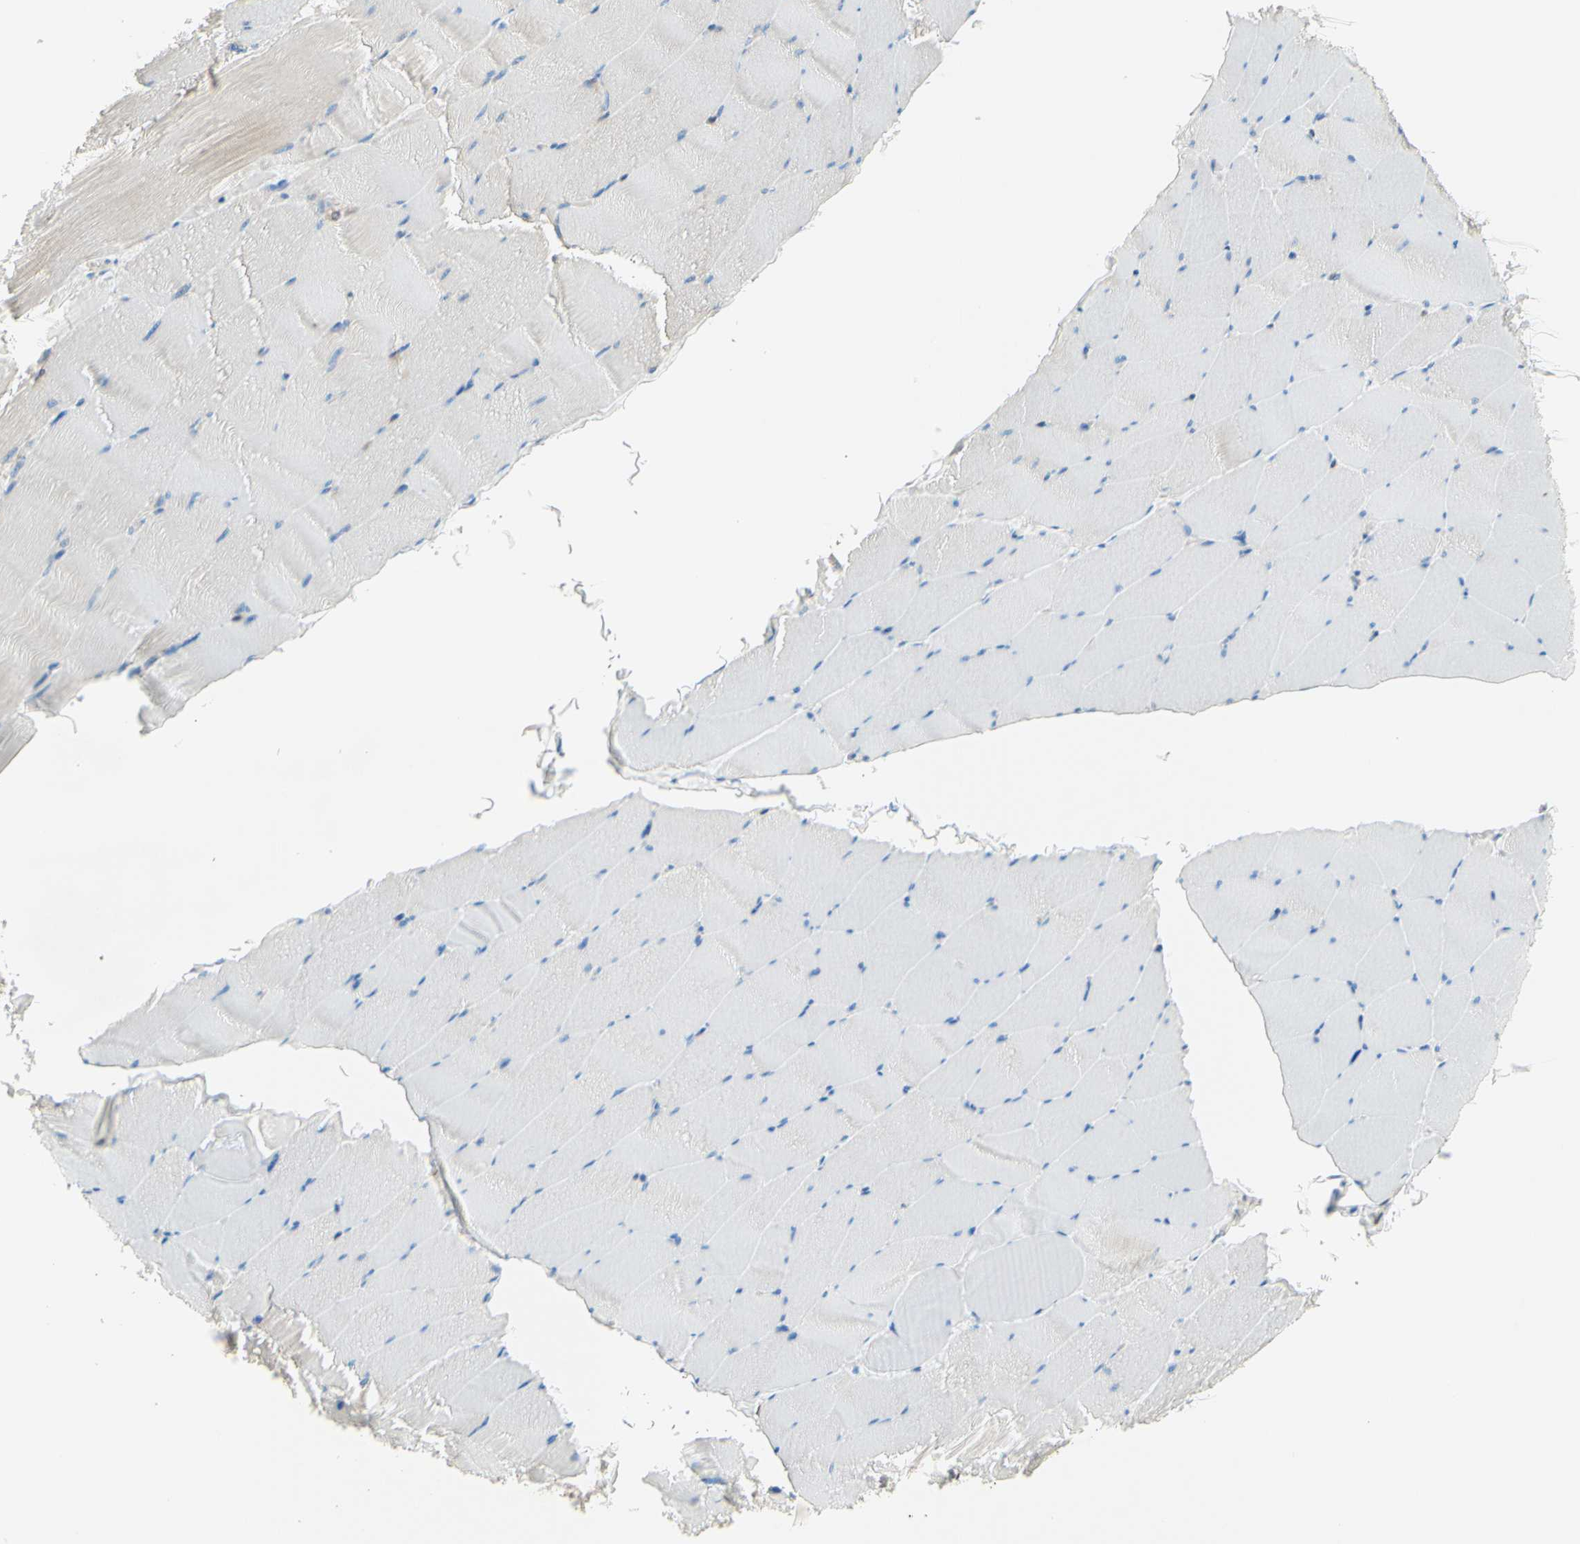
{"staining": {"intensity": "weak", "quantity": "25%-75%", "location": "cytoplasmic/membranous"}, "tissue": "skeletal muscle", "cell_type": "Myocytes", "image_type": "normal", "snomed": [{"axis": "morphology", "description": "Normal tissue, NOS"}, {"axis": "morphology", "description": "Squamous cell carcinoma, NOS"}, {"axis": "topography", "description": "Skeletal muscle"}], "caption": "This micrograph exhibits unremarkable skeletal muscle stained with immunohistochemistry (IHC) to label a protein in brown. The cytoplasmic/membranous of myocytes show weak positivity for the protein. Nuclei are counter-stained blue.", "gene": "TRAF2", "patient": {"sex": "male", "age": 51}}